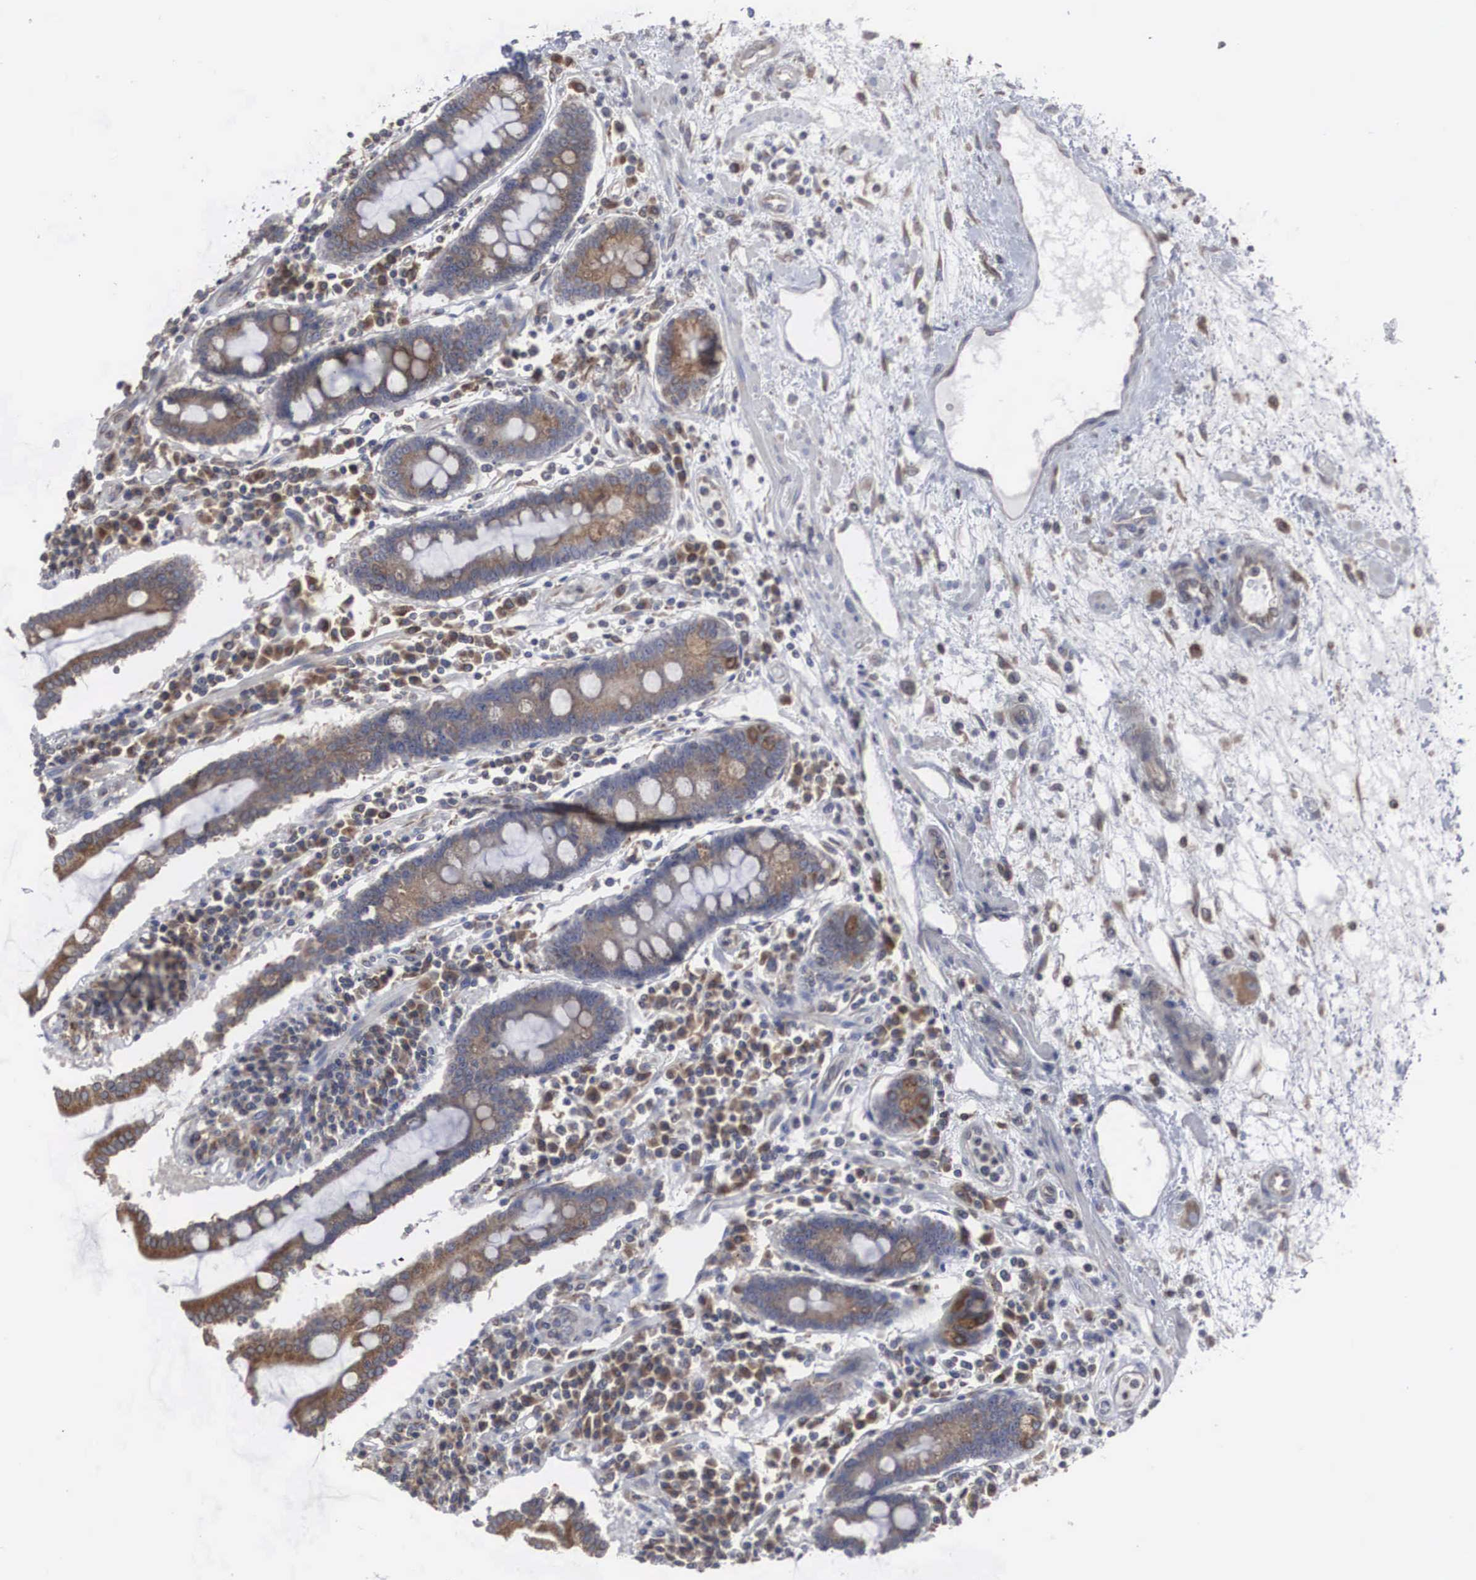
{"staining": {"intensity": "strong", "quantity": ">75%", "location": "cytoplasmic/membranous"}, "tissue": "duodenum", "cell_type": "Glandular cells", "image_type": "normal", "snomed": [{"axis": "morphology", "description": "Normal tissue, NOS"}, {"axis": "topography", "description": "Duodenum"}], "caption": "Glandular cells show strong cytoplasmic/membranous positivity in approximately >75% of cells in benign duodenum.", "gene": "CTAGE15", "patient": {"sex": "male", "age": 73}}